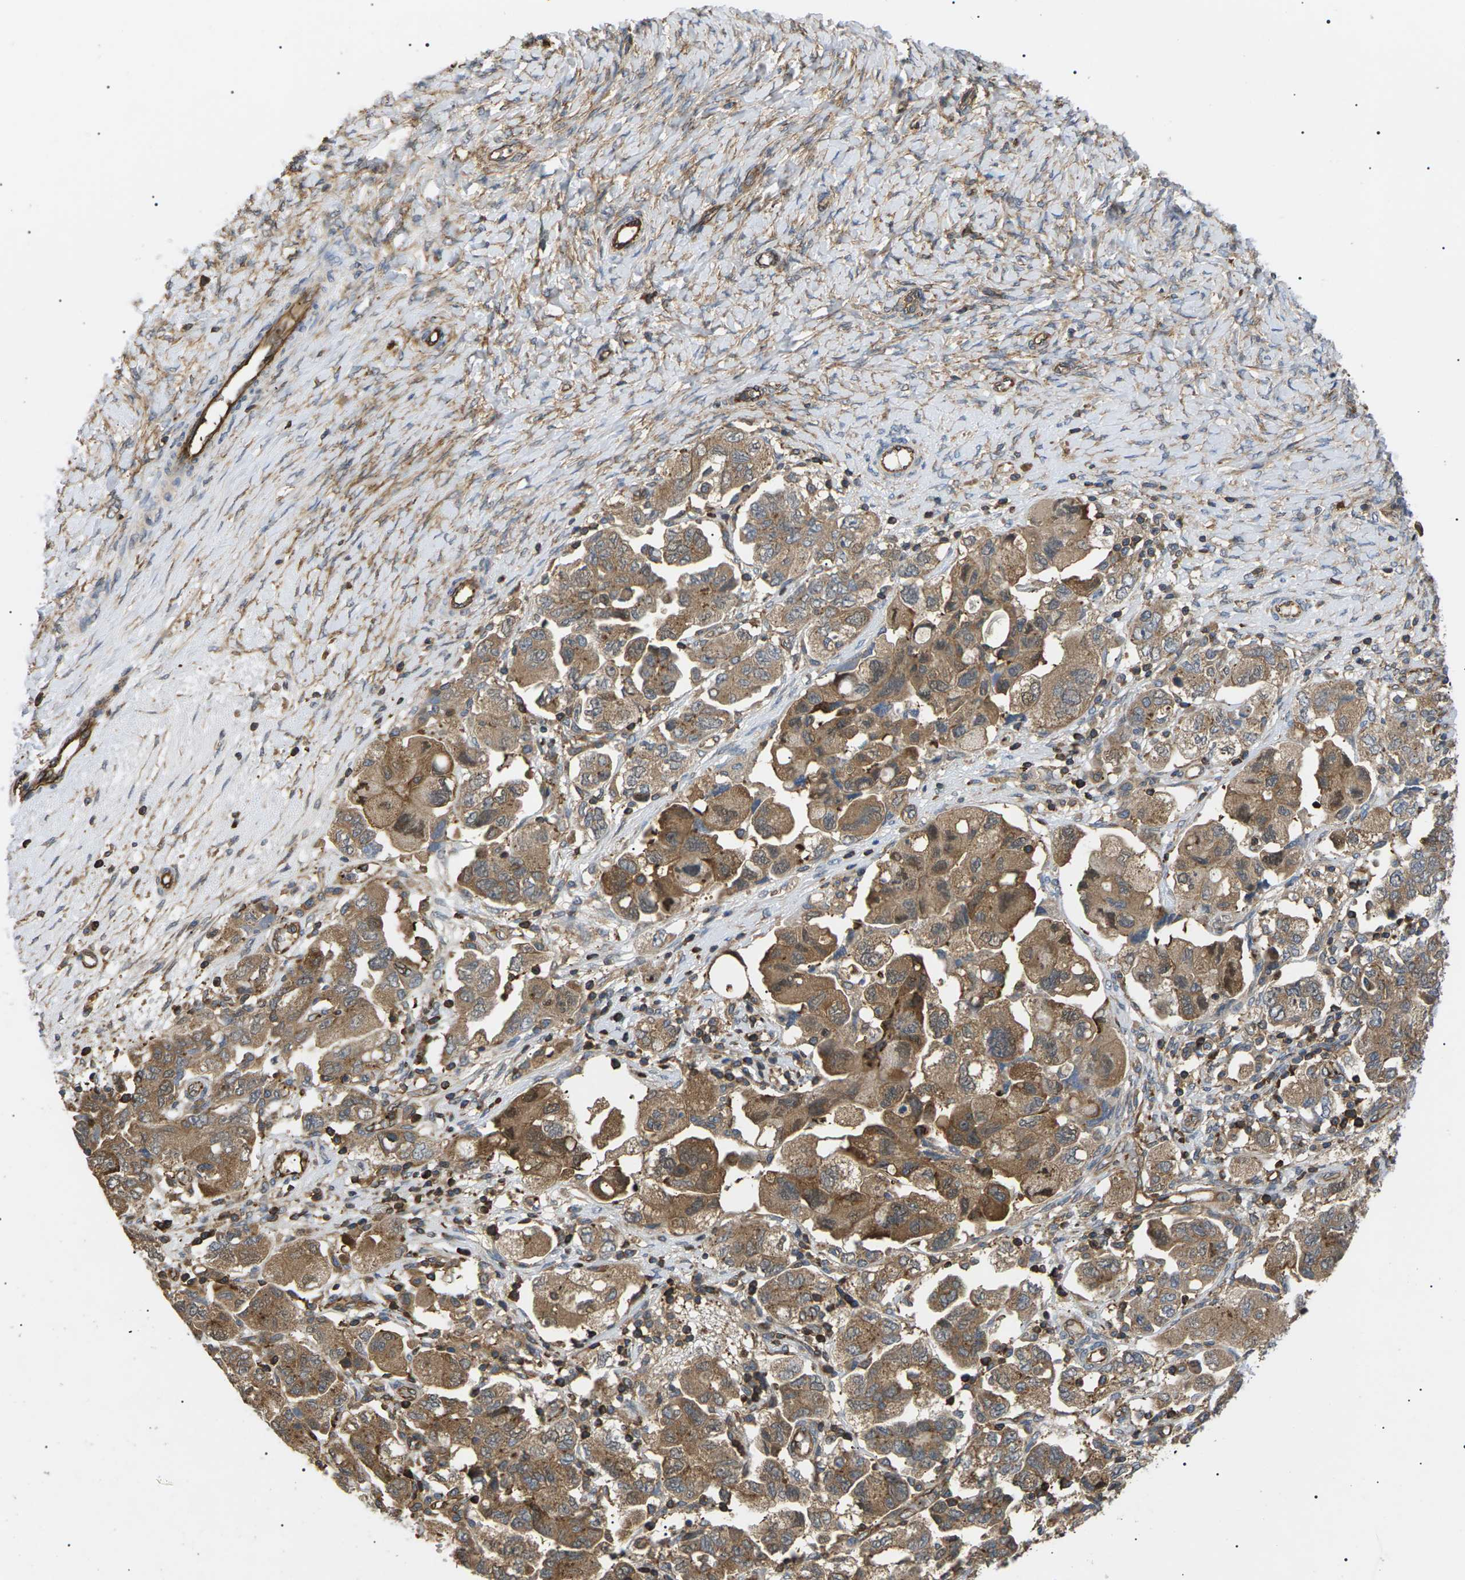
{"staining": {"intensity": "moderate", "quantity": ">75%", "location": "cytoplasmic/membranous"}, "tissue": "ovarian cancer", "cell_type": "Tumor cells", "image_type": "cancer", "snomed": [{"axis": "morphology", "description": "Carcinoma, NOS"}, {"axis": "morphology", "description": "Cystadenocarcinoma, serous, NOS"}, {"axis": "topography", "description": "Ovary"}], "caption": "Brown immunohistochemical staining in human ovarian serous cystadenocarcinoma shows moderate cytoplasmic/membranous expression in approximately >75% of tumor cells. The staining was performed using DAB (3,3'-diaminobenzidine) to visualize the protein expression in brown, while the nuclei were stained in blue with hematoxylin (Magnification: 20x).", "gene": "TMTC4", "patient": {"sex": "female", "age": 69}}